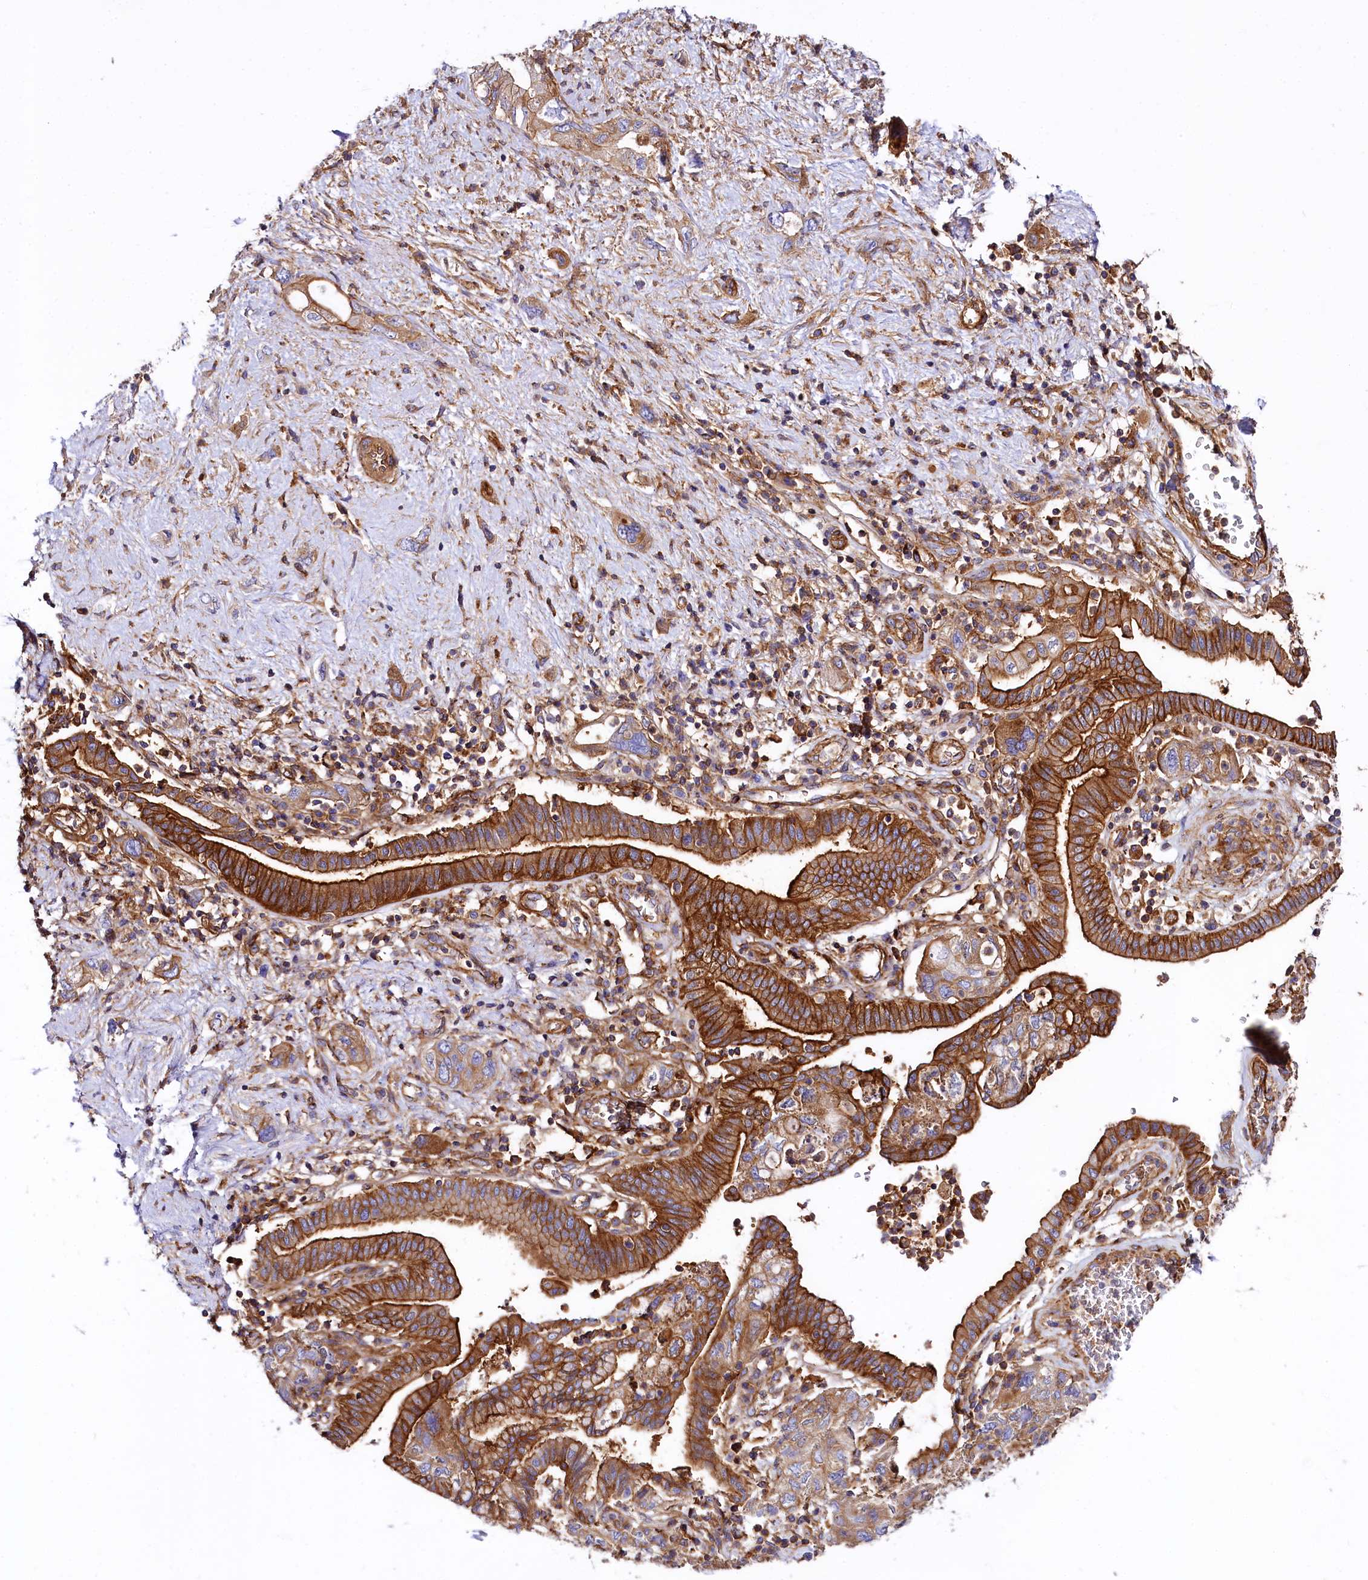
{"staining": {"intensity": "strong", "quantity": ">75%", "location": "cytoplasmic/membranous"}, "tissue": "pancreatic cancer", "cell_type": "Tumor cells", "image_type": "cancer", "snomed": [{"axis": "morphology", "description": "Adenocarcinoma, NOS"}, {"axis": "topography", "description": "Pancreas"}], "caption": "Human pancreatic cancer (adenocarcinoma) stained for a protein (brown) exhibits strong cytoplasmic/membranous positive expression in about >75% of tumor cells.", "gene": "ANO6", "patient": {"sex": "female", "age": 73}}